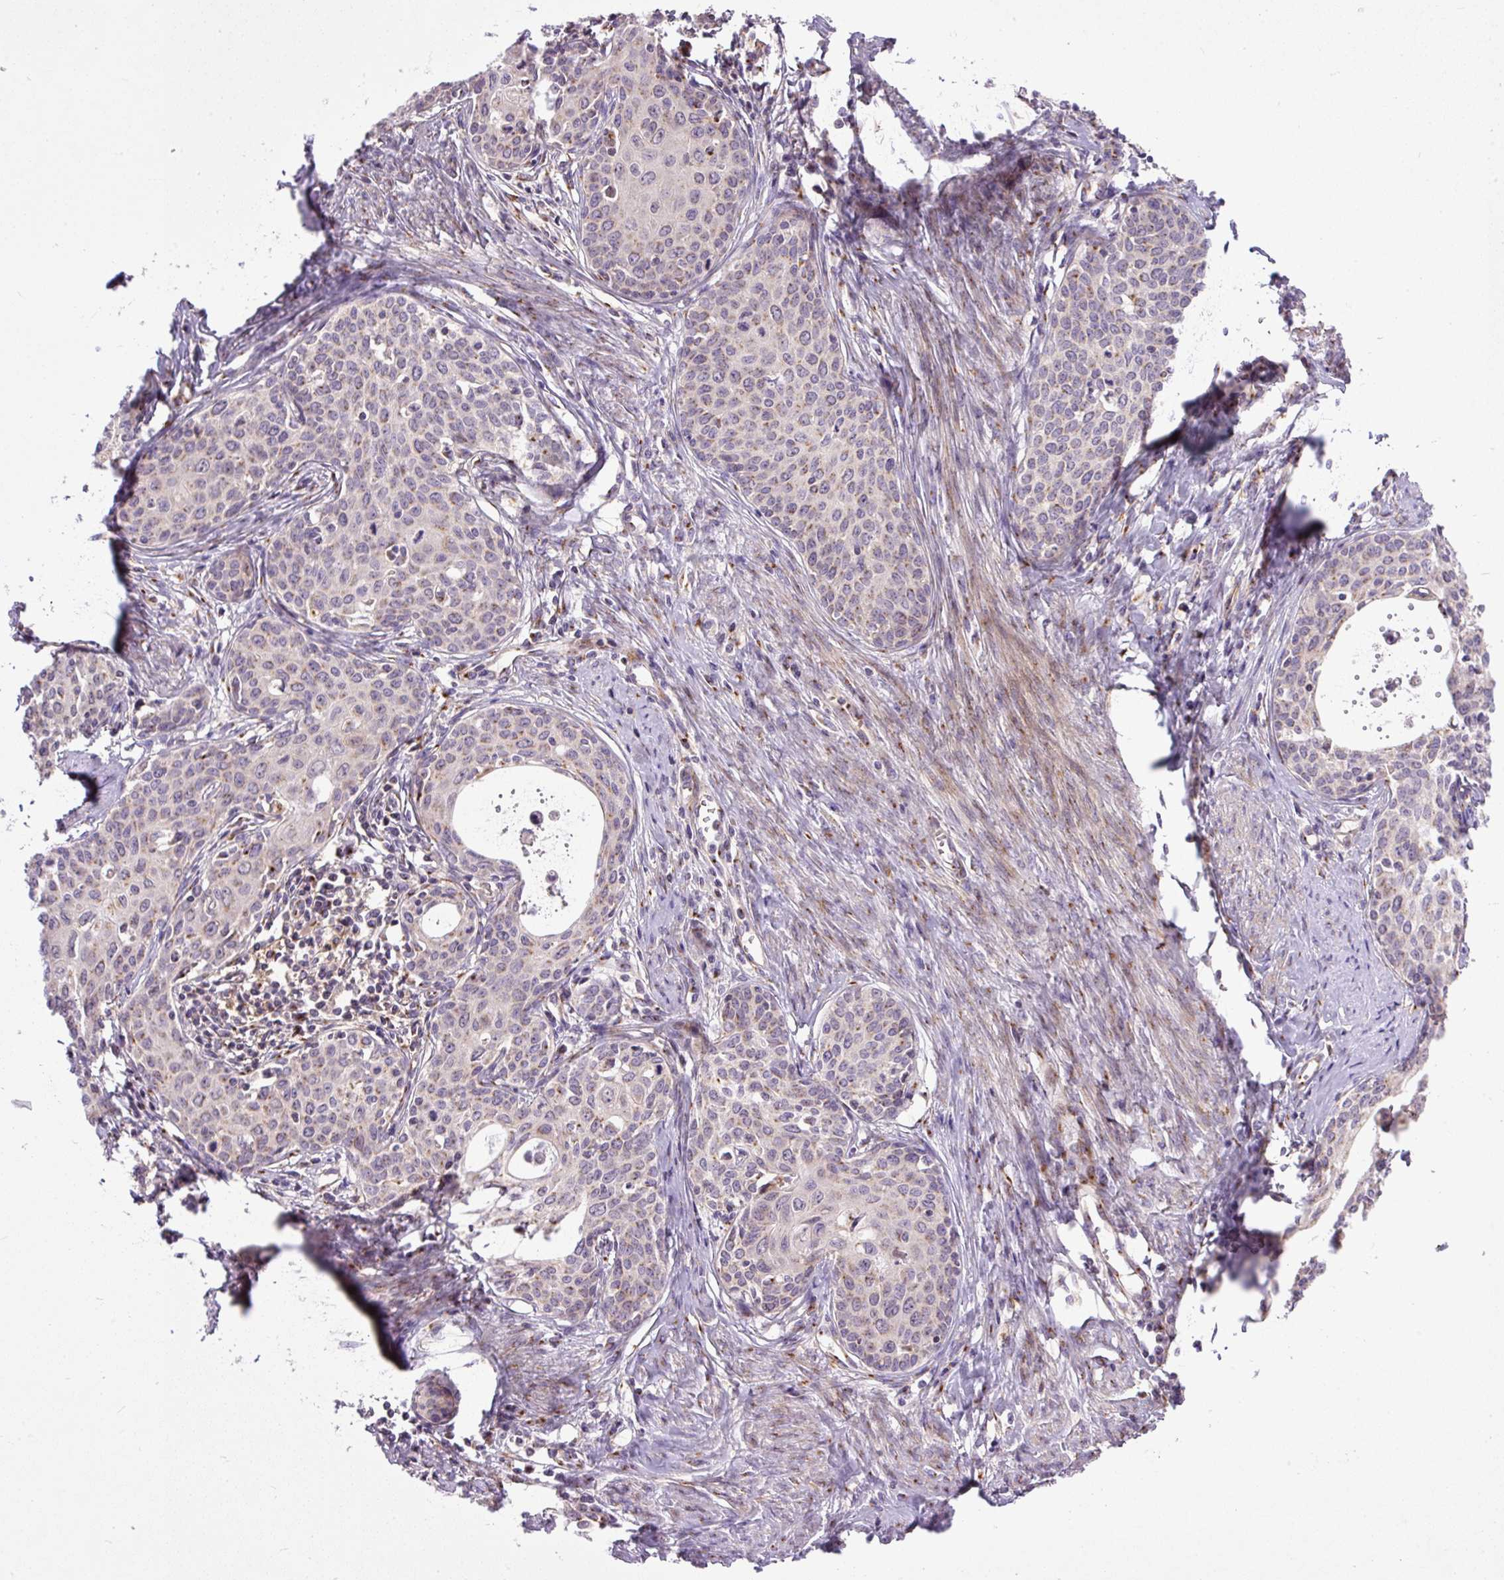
{"staining": {"intensity": "moderate", "quantity": "<25%", "location": "cytoplasmic/membranous"}, "tissue": "cervical cancer", "cell_type": "Tumor cells", "image_type": "cancer", "snomed": [{"axis": "morphology", "description": "Squamous cell carcinoma, NOS"}, {"axis": "morphology", "description": "Adenocarcinoma, NOS"}, {"axis": "topography", "description": "Cervix"}], "caption": "The immunohistochemical stain shows moderate cytoplasmic/membranous positivity in tumor cells of cervical cancer (adenocarcinoma) tissue.", "gene": "MSMP", "patient": {"sex": "female", "age": 52}}